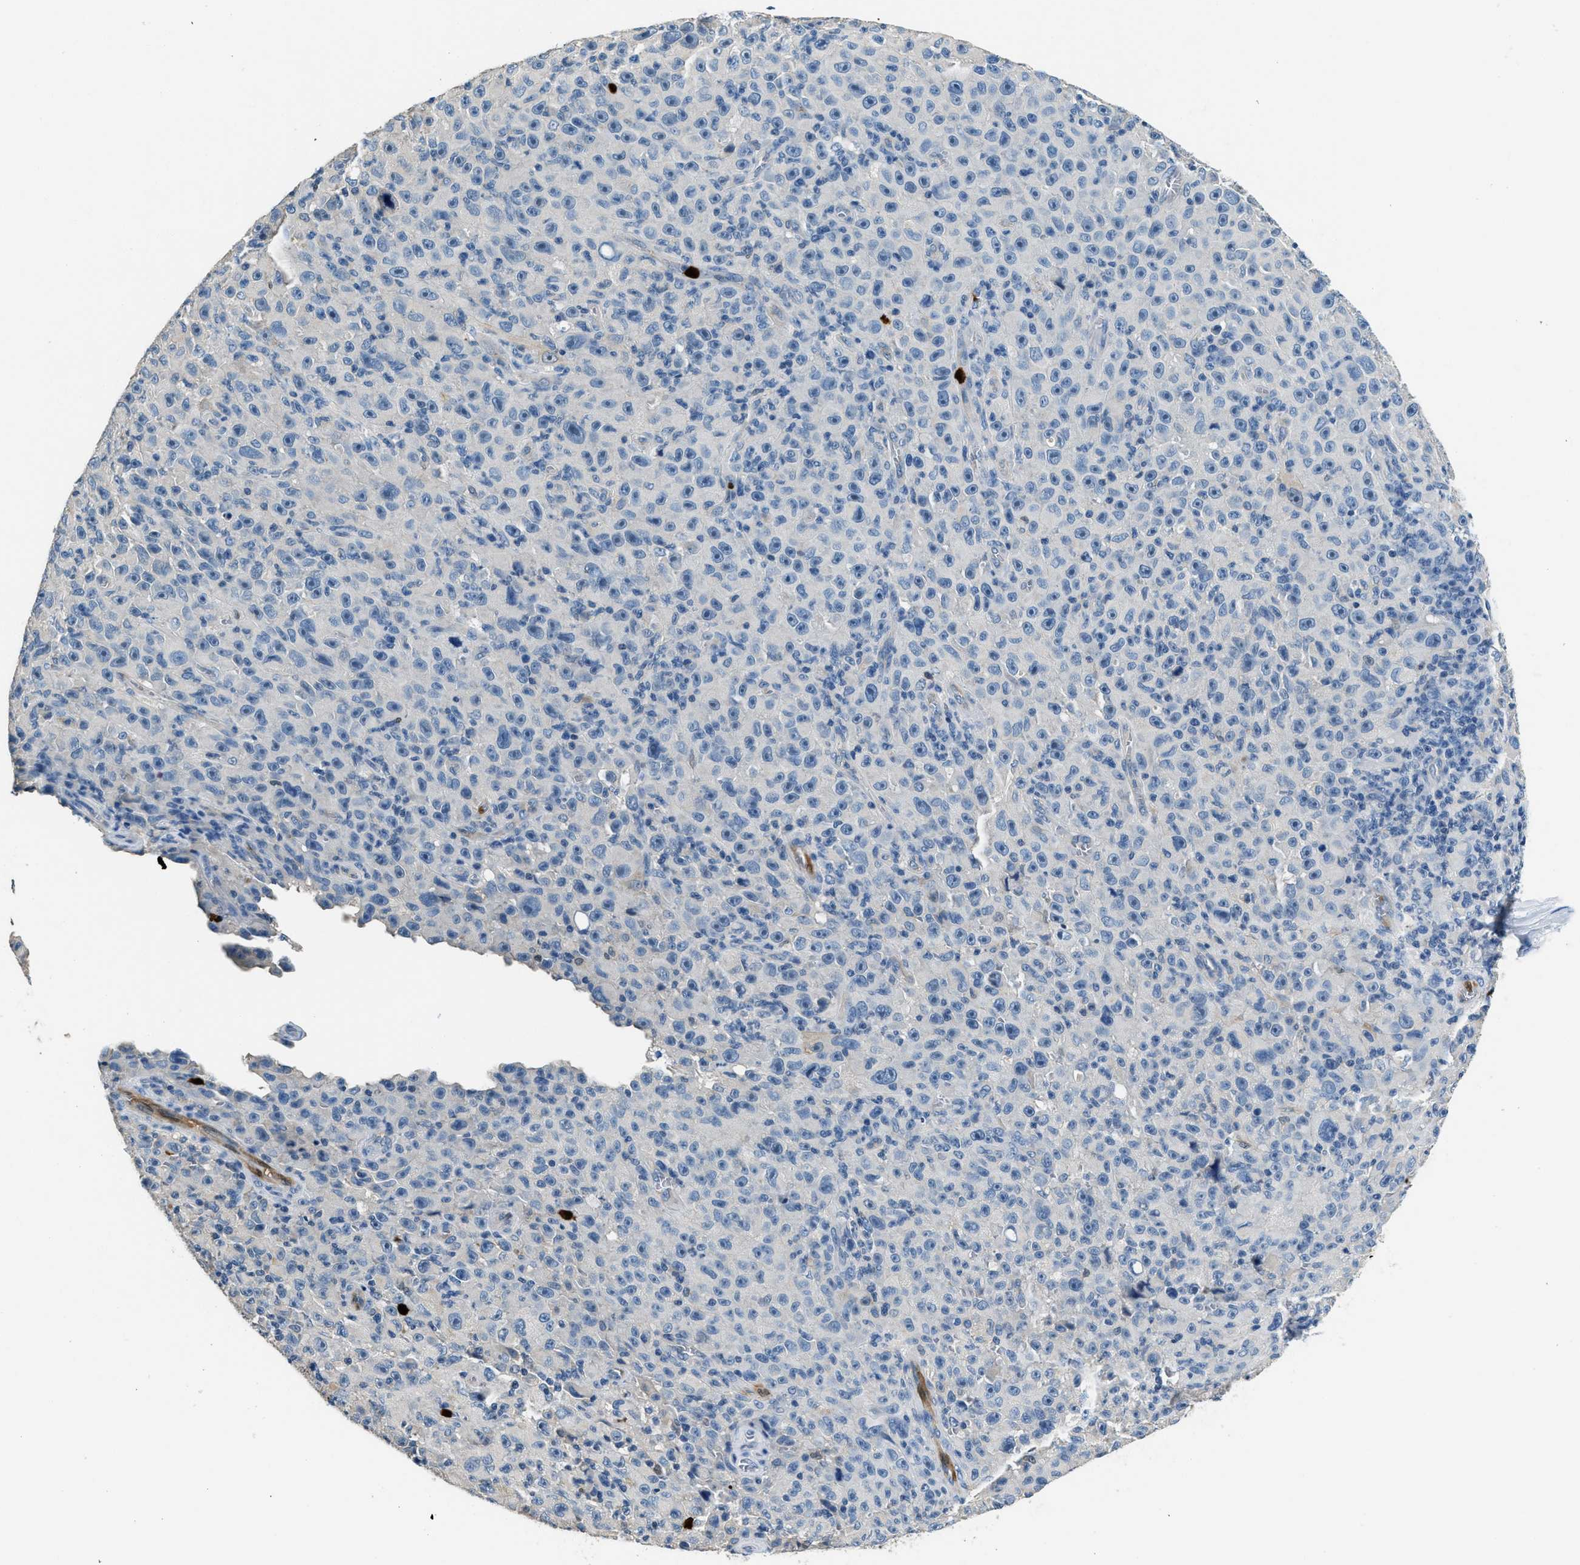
{"staining": {"intensity": "negative", "quantity": "none", "location": "none"}, "tissue": "melanoma", "cell_type": "Tumor cells", "image_type": "cancer", "snomed": [{"axis": "morphology", "description": "Malignant melanoma, NOS"}, {"axis": "topography", "description": "Skin"}], "caption": "Immunohistochemistry histopathology image of neoplastic tissue: human malignant melanoma stained with DAB (3,3'-diaminobenzidine) demonstrates no significant protein staining in tumor cells.", "gene": "ANXA3", "patient": {"sex": "female", "age": 82}}